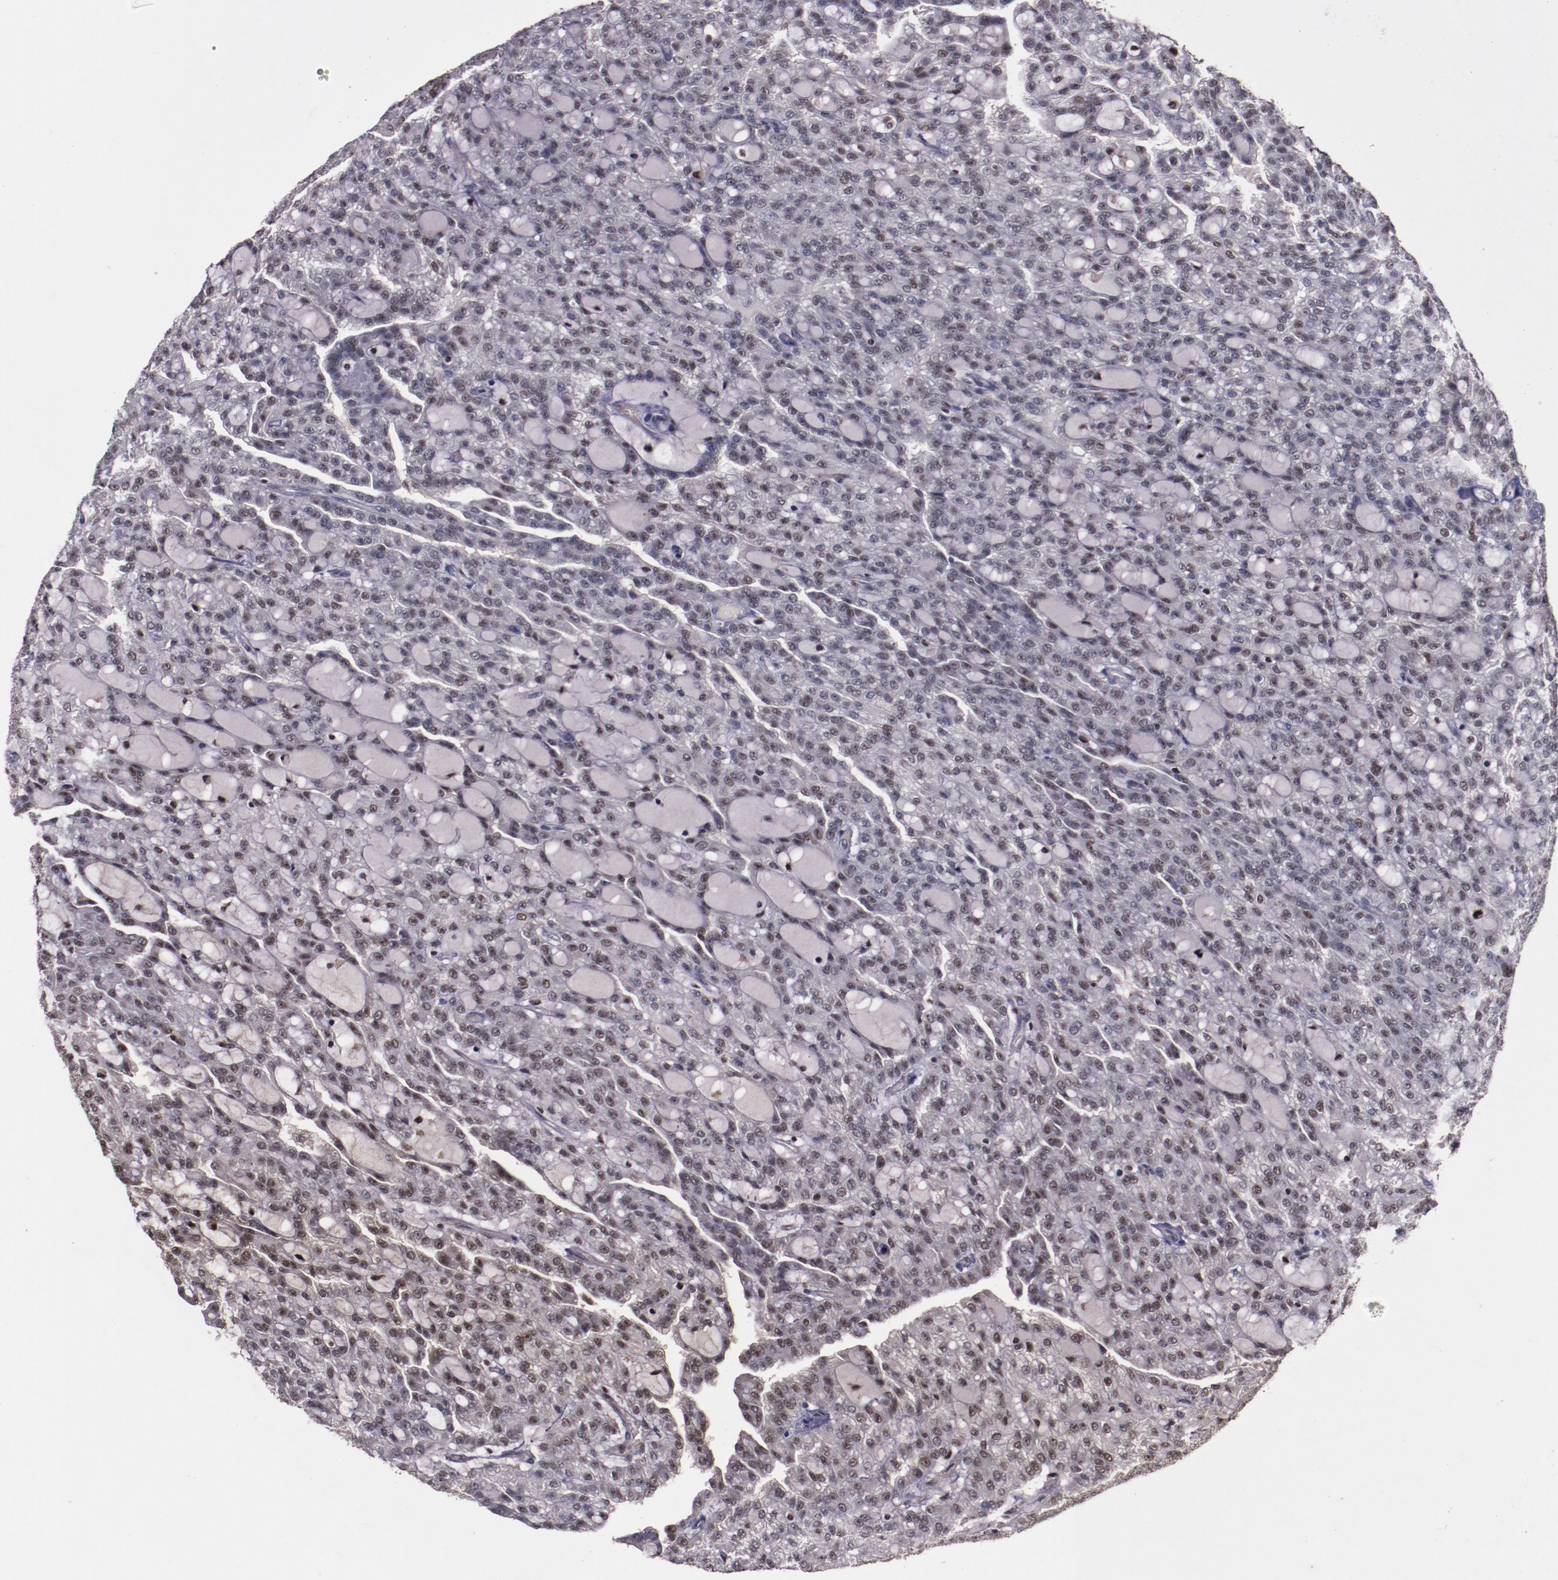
{"staining": {"intensity": "weak", "quantity": "<25%", "location": "nuclear"}, "tissue": "renal cancer", "cell_type": "Tumor cells", "image_type": "cancer", "snomed": [{"axis": "morphology", "description": "Adenocarcinoma, NOS"}, {"axis": "topography", "description": "Kidney"}], "caption": "A photomicrograph of human renal adenocarcinoma is negative for staining in tumor cells.", "gene": "CHEK2", "patient": {"sex": "male", "age": 63}}